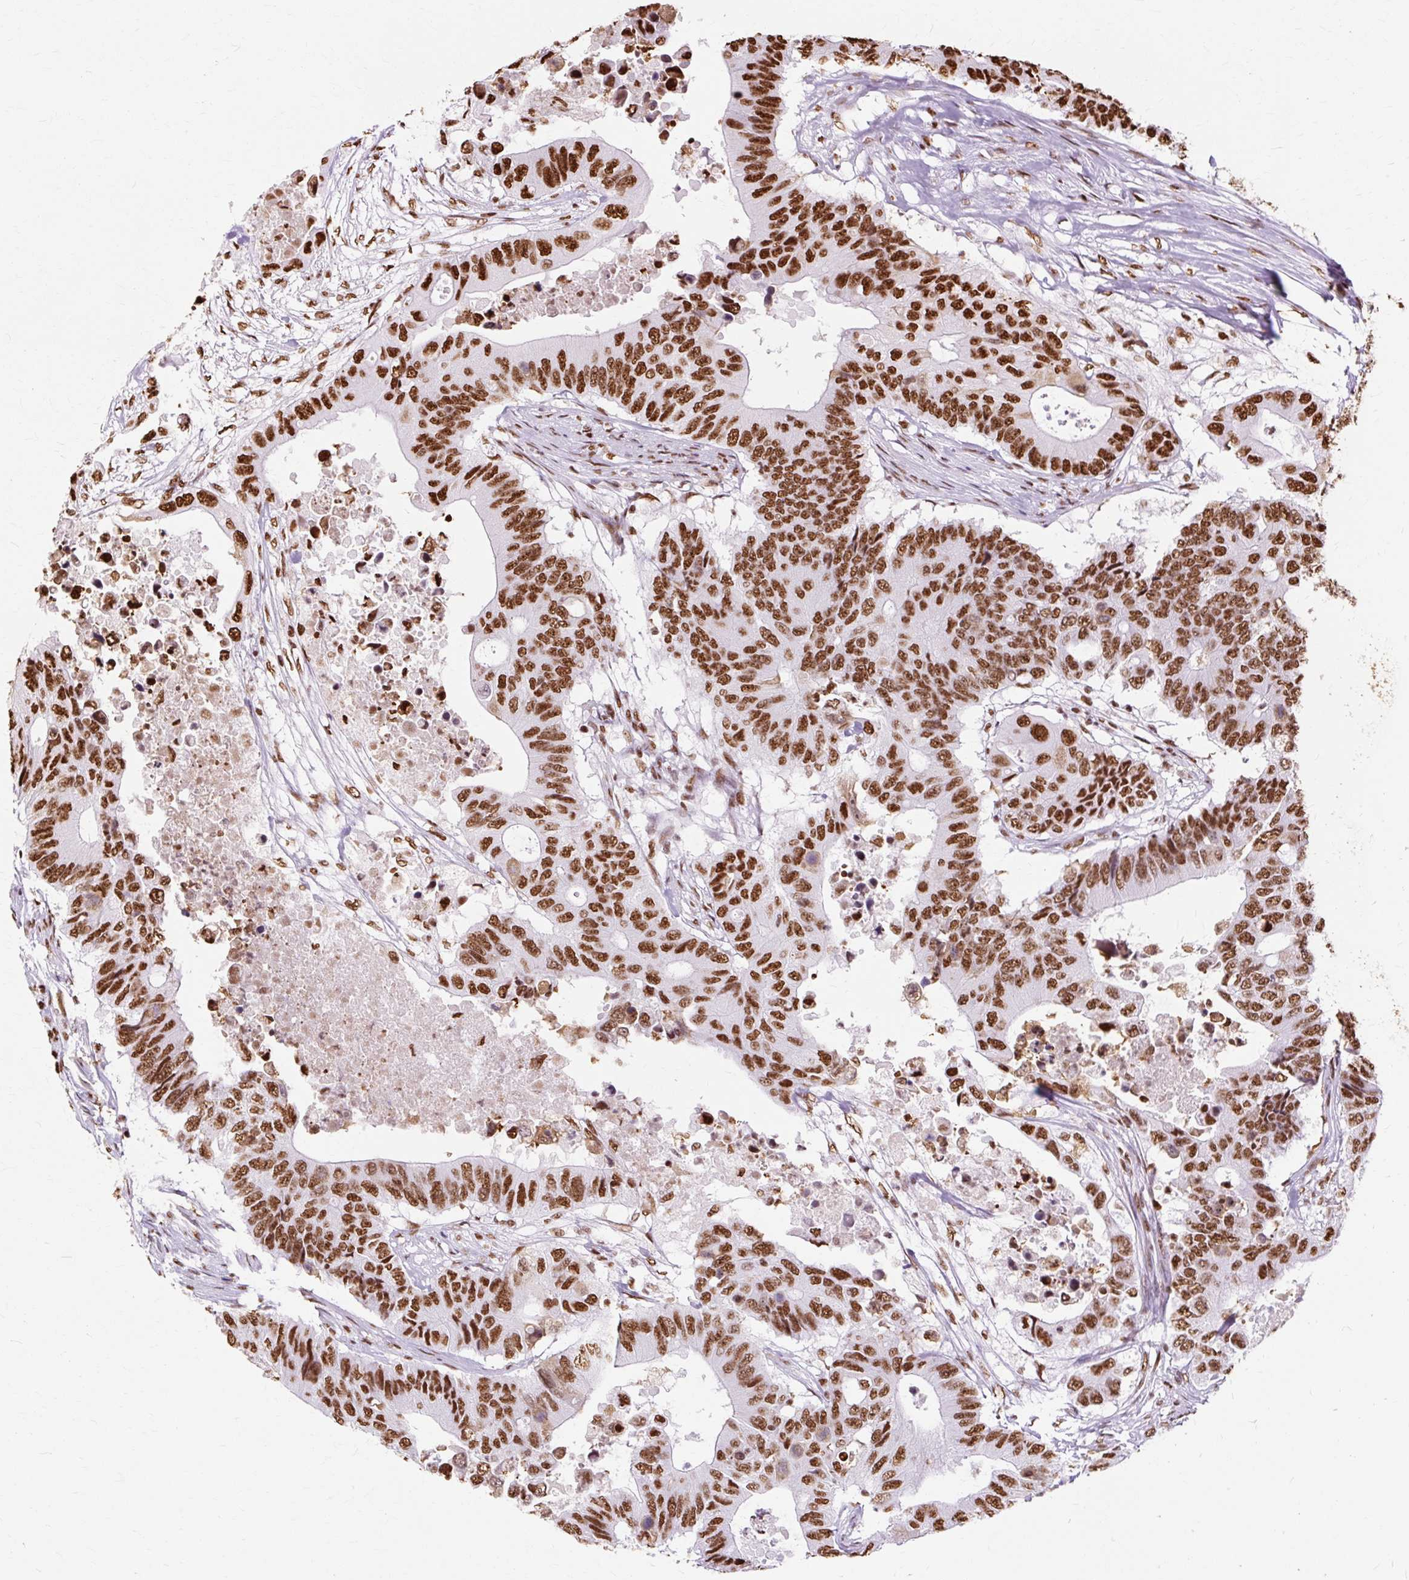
{"staining": {"intensity": "strong", "quantity": ">75%", "location": "nuclear"}, "tissue": "colorectal cancer", "cell_type": "Tumor cells", "image_type": "cancer", "snomed": [{"axis": "morphology", "description": "Adenocarcinoma, NOS"}, {"axis": "topography", "description": "Colon"}], "caption": "This is an image of immunohistochemistry staining of colorectal cancer, which shows strong staining in the nuclear of tumor cells.", "gene": "XRCC6", "patient": {"sex": "male", "age": 71}}